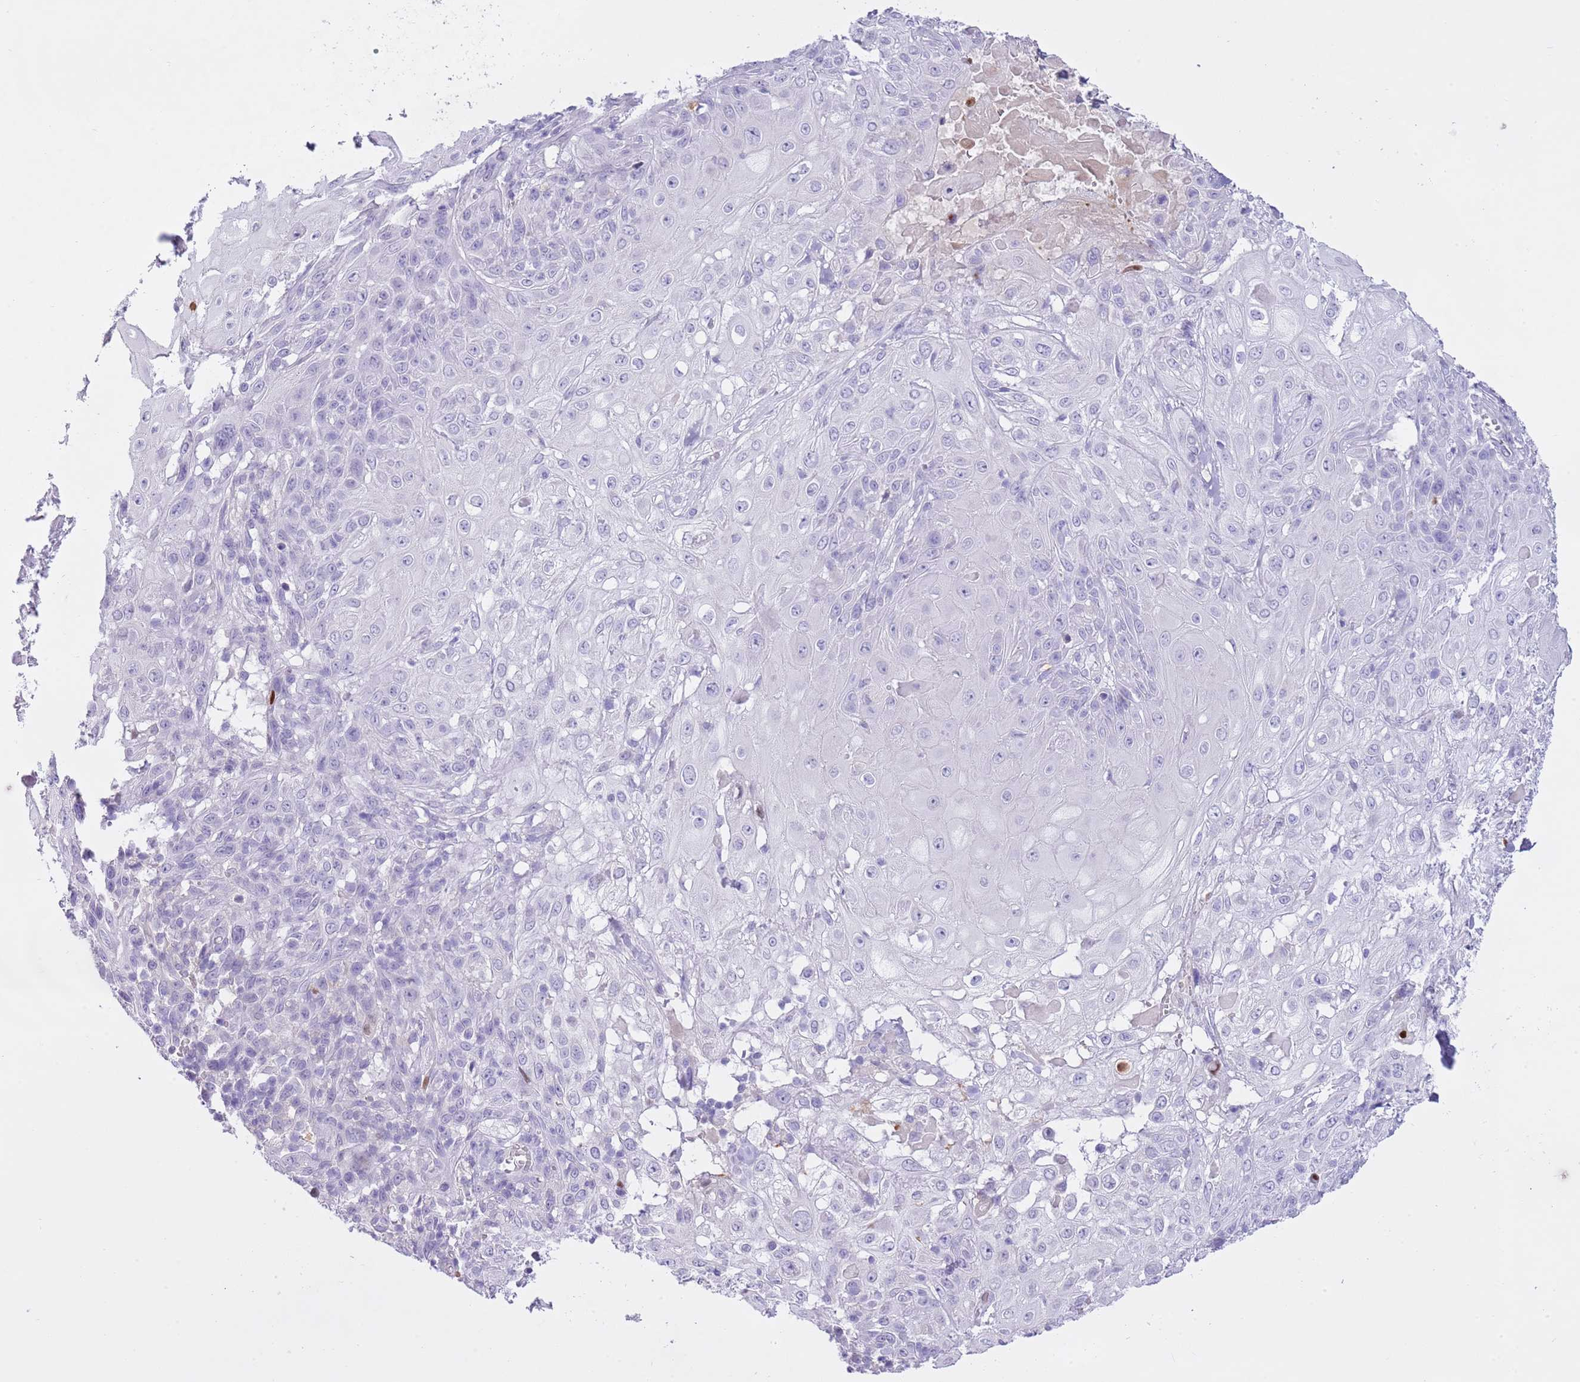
{"staining": {"intensity": "negative", "quantity": "none", "location": "none"}, "tissue": "skin cancer", "cell_type": "Tumor cells", "image_type": "cancer", "snomed": [{"axis": "morphology", "description": "Normal tissue, NOS"}, {"axis": "morphology", "description": "Squamous cell carcinoma, NOS"}, {"axis": "topography", "description": "Skin"}, {"axis": "topography", "description": "Cartilage tissue"}], "caption": "Immunohistochemical staining of human skin squamous cell carcinoma demonstrates no significant staining in tumor cells.", "gene": "CLEC2A", "patient": {"sex": "female", "age": 79}}